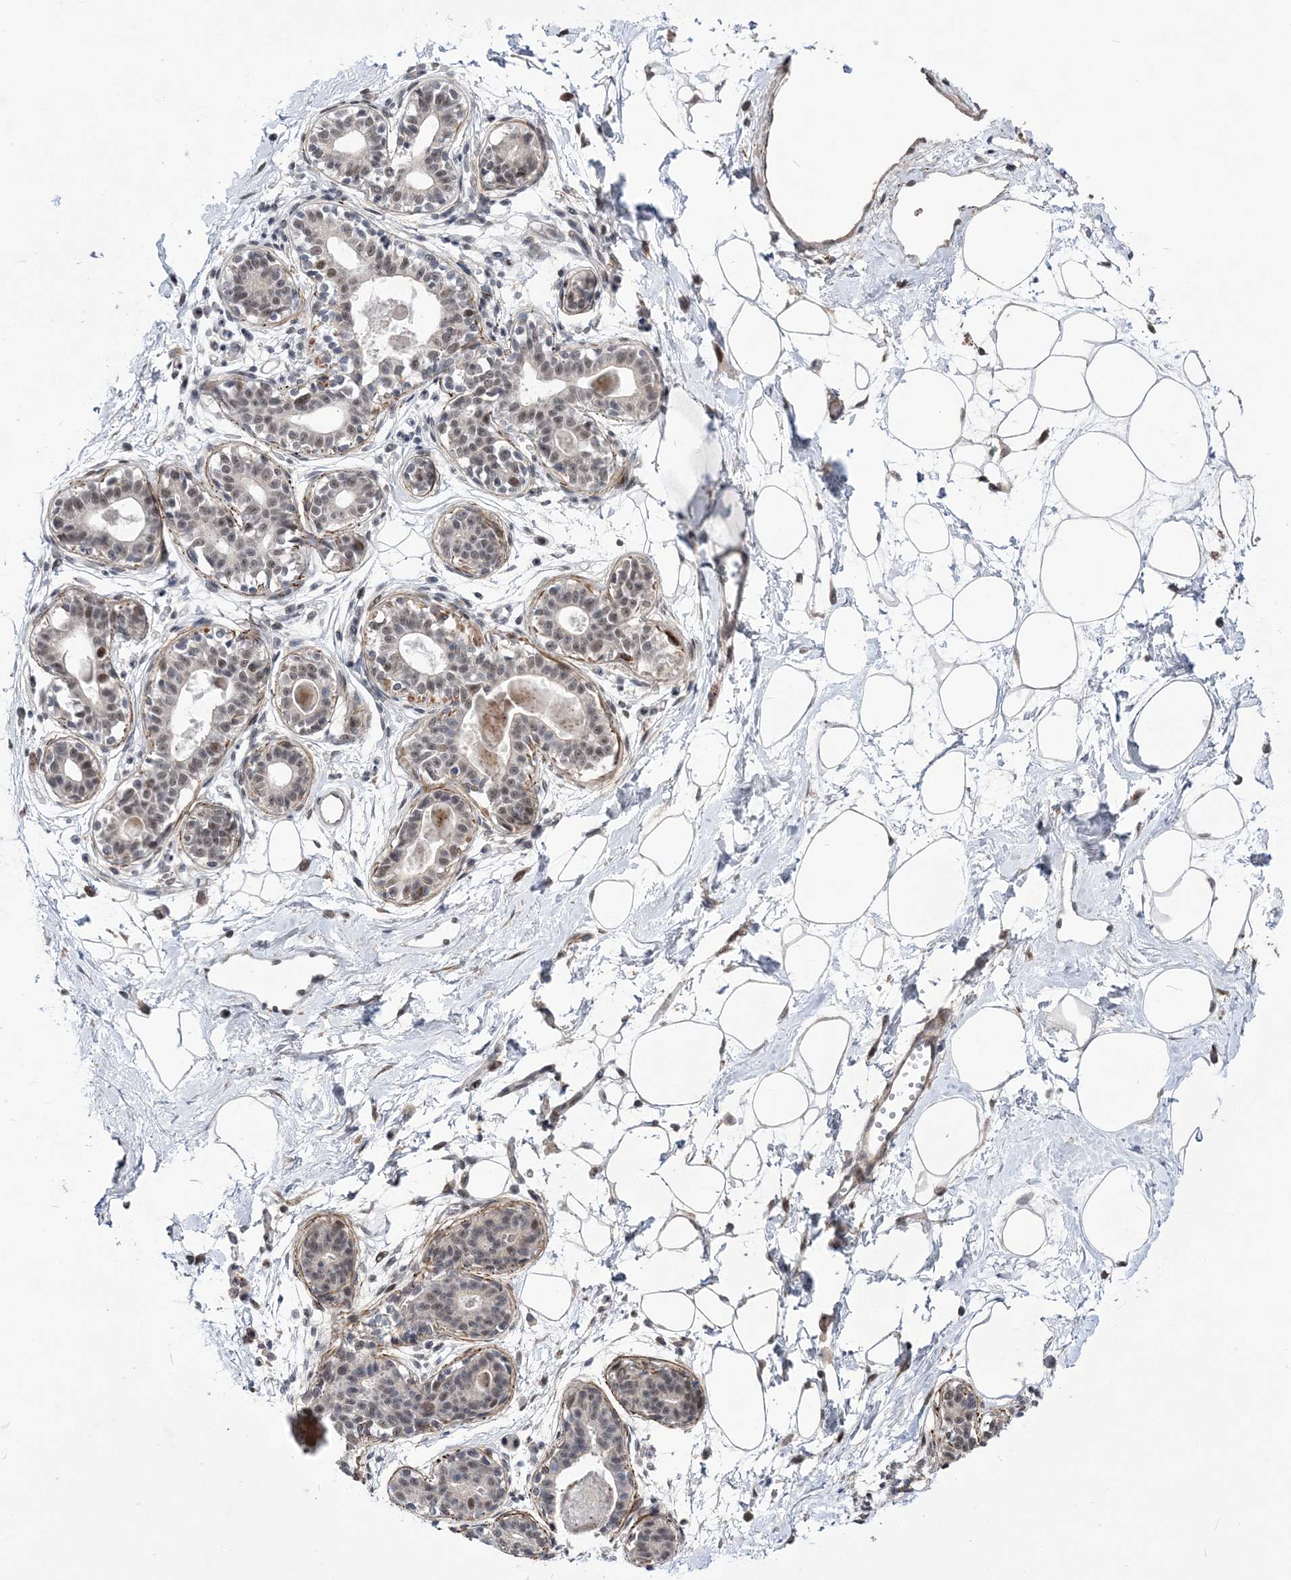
{"staining": {"intensity": "weak", "quantity": "25%-75%", "location": "nuclear"}, "tissue": "breast", "cell_type": "Adipocytes", "image_type": "normal", "snomed": [{"axis": "morphology", "description": "Normal tissue, NOS"}, {"axis": "topography", "description": "Breast"}], "caption": "Immunohistochemistry (IHC) image of unremarkable breast: human breast stained using IHC reveals low levels of weak protein expression localized specifically in the nuclear of adipocytes, appearing as a nuclear brown color.", "gene": "BOD1L1", "patient": {"sex": "female", "age": 45}}